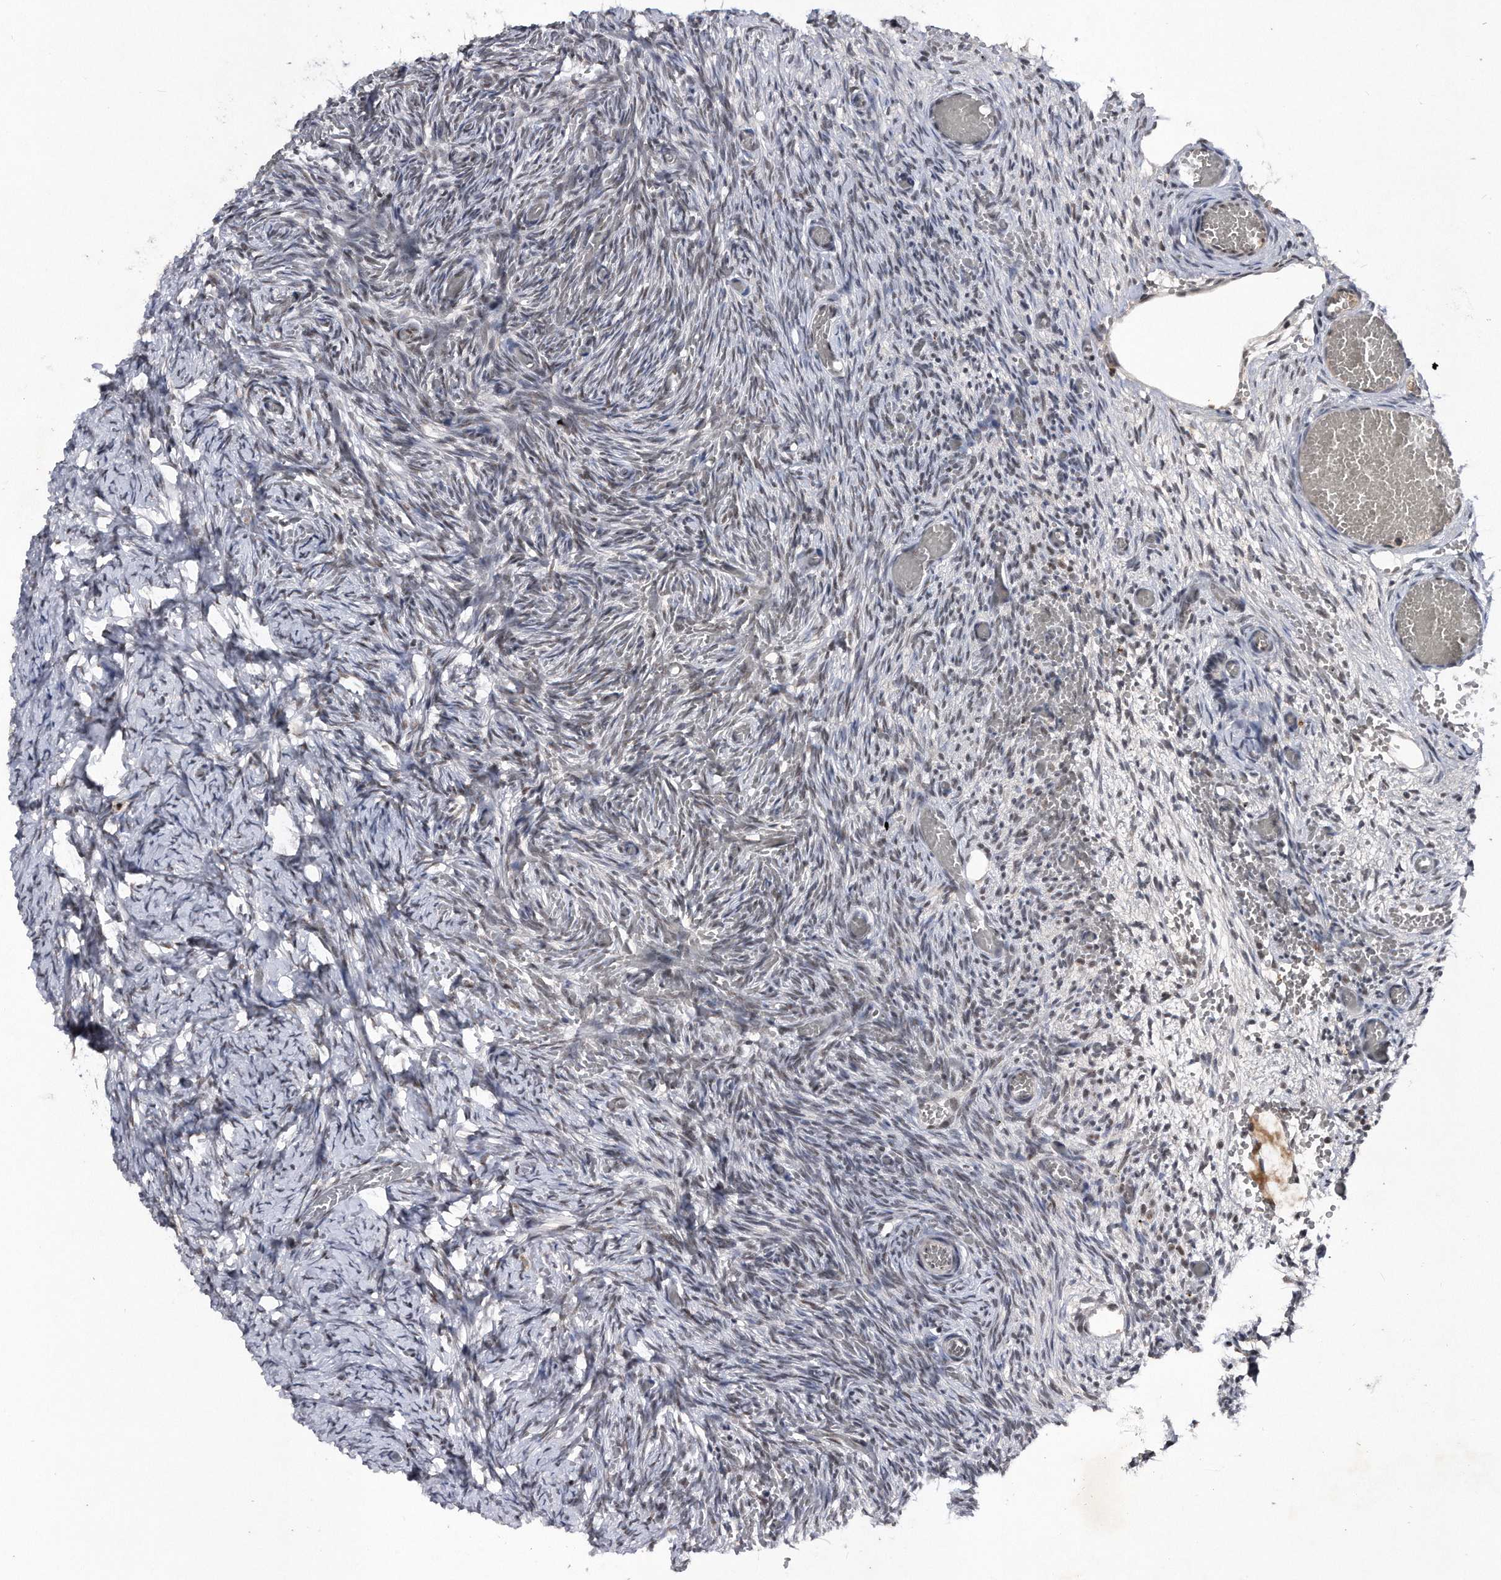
{"staining": {"intensity": "weak", "quantity": "25%-75%", "location": "cytoplasmic/membranous"}, "tissue": "ovary", "cell_type": "Follicle cells", "image_type": "normal", "snomed": [{"axis": "morphology", "description": "Adenocarcinoma, NOS"}, {"axis": "topography", "description": "Endometrium"}], "caption": "Immunohistochemistry (DAB) staining of benign ovary reveals weak cytoplasmic/membranous protein staining in about 25%-75% of follicle cells. The staining is performed using DAB (3,3'-diaminobenzidine) brown chromogen to label protein expression. The nuclei are counter-stained blue using hematoxylin.", "gene": "VIRMA", "patient": {"sex": "female", "age": 32}}